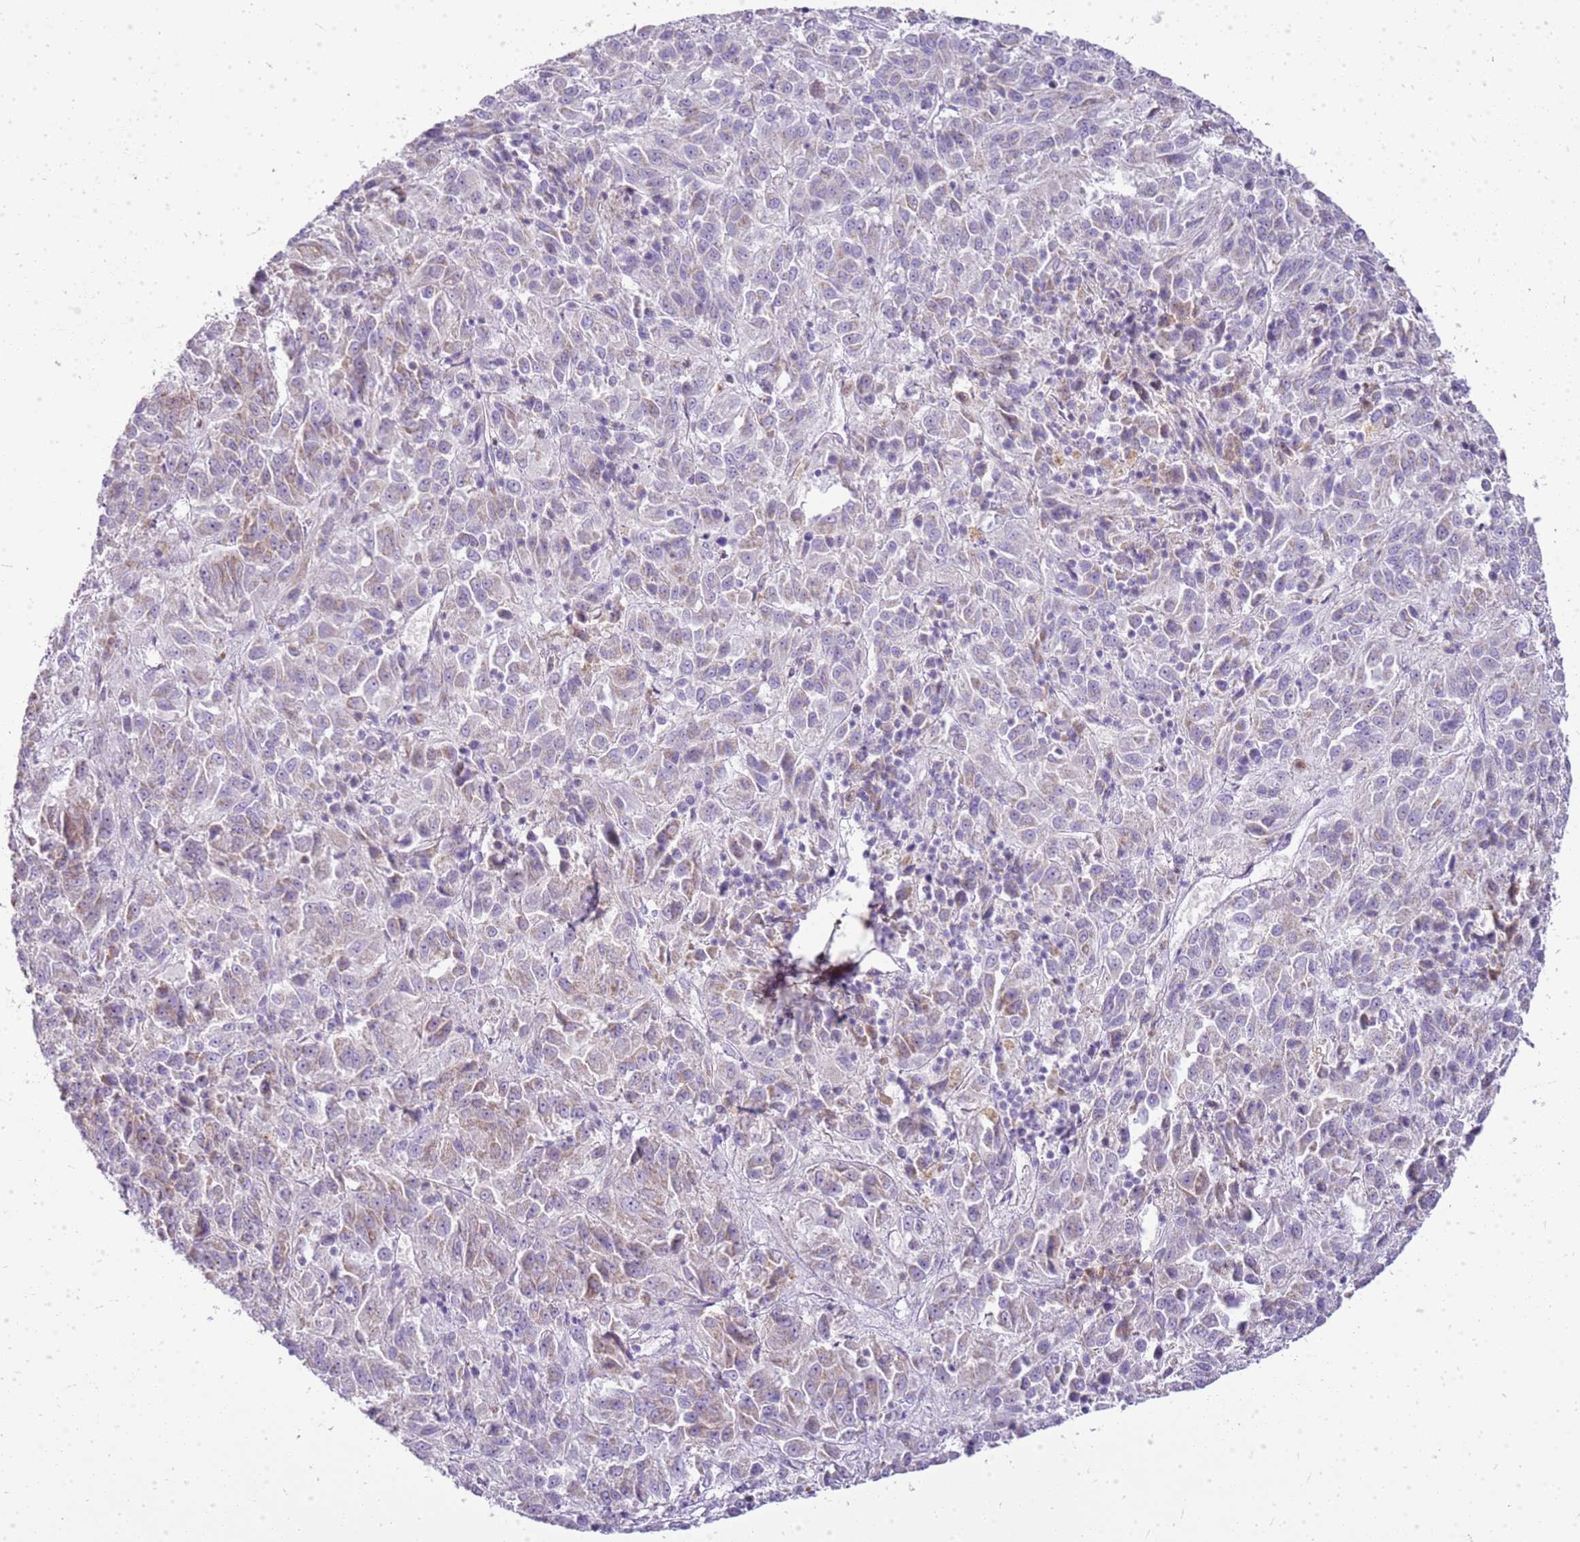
{"staining": {"intensity": "weak", "quantity": "<25%", "location": "cytoplasmic/membranous"}, "tissue": "melanoma", "cell_type": "Tumor cells", "image_type": "cancer", "snomed": [{"axis": "morphology", "description": "Malignant melanoma, Metastatic site"}, {"axis": "topography", "description": "Lung"}], "caption": "Human melanoma stained for a protein using IHC reveals no staining in tumor cells.", "gene": "FABP2", "patient": {"sex": "male", "age": 64}}